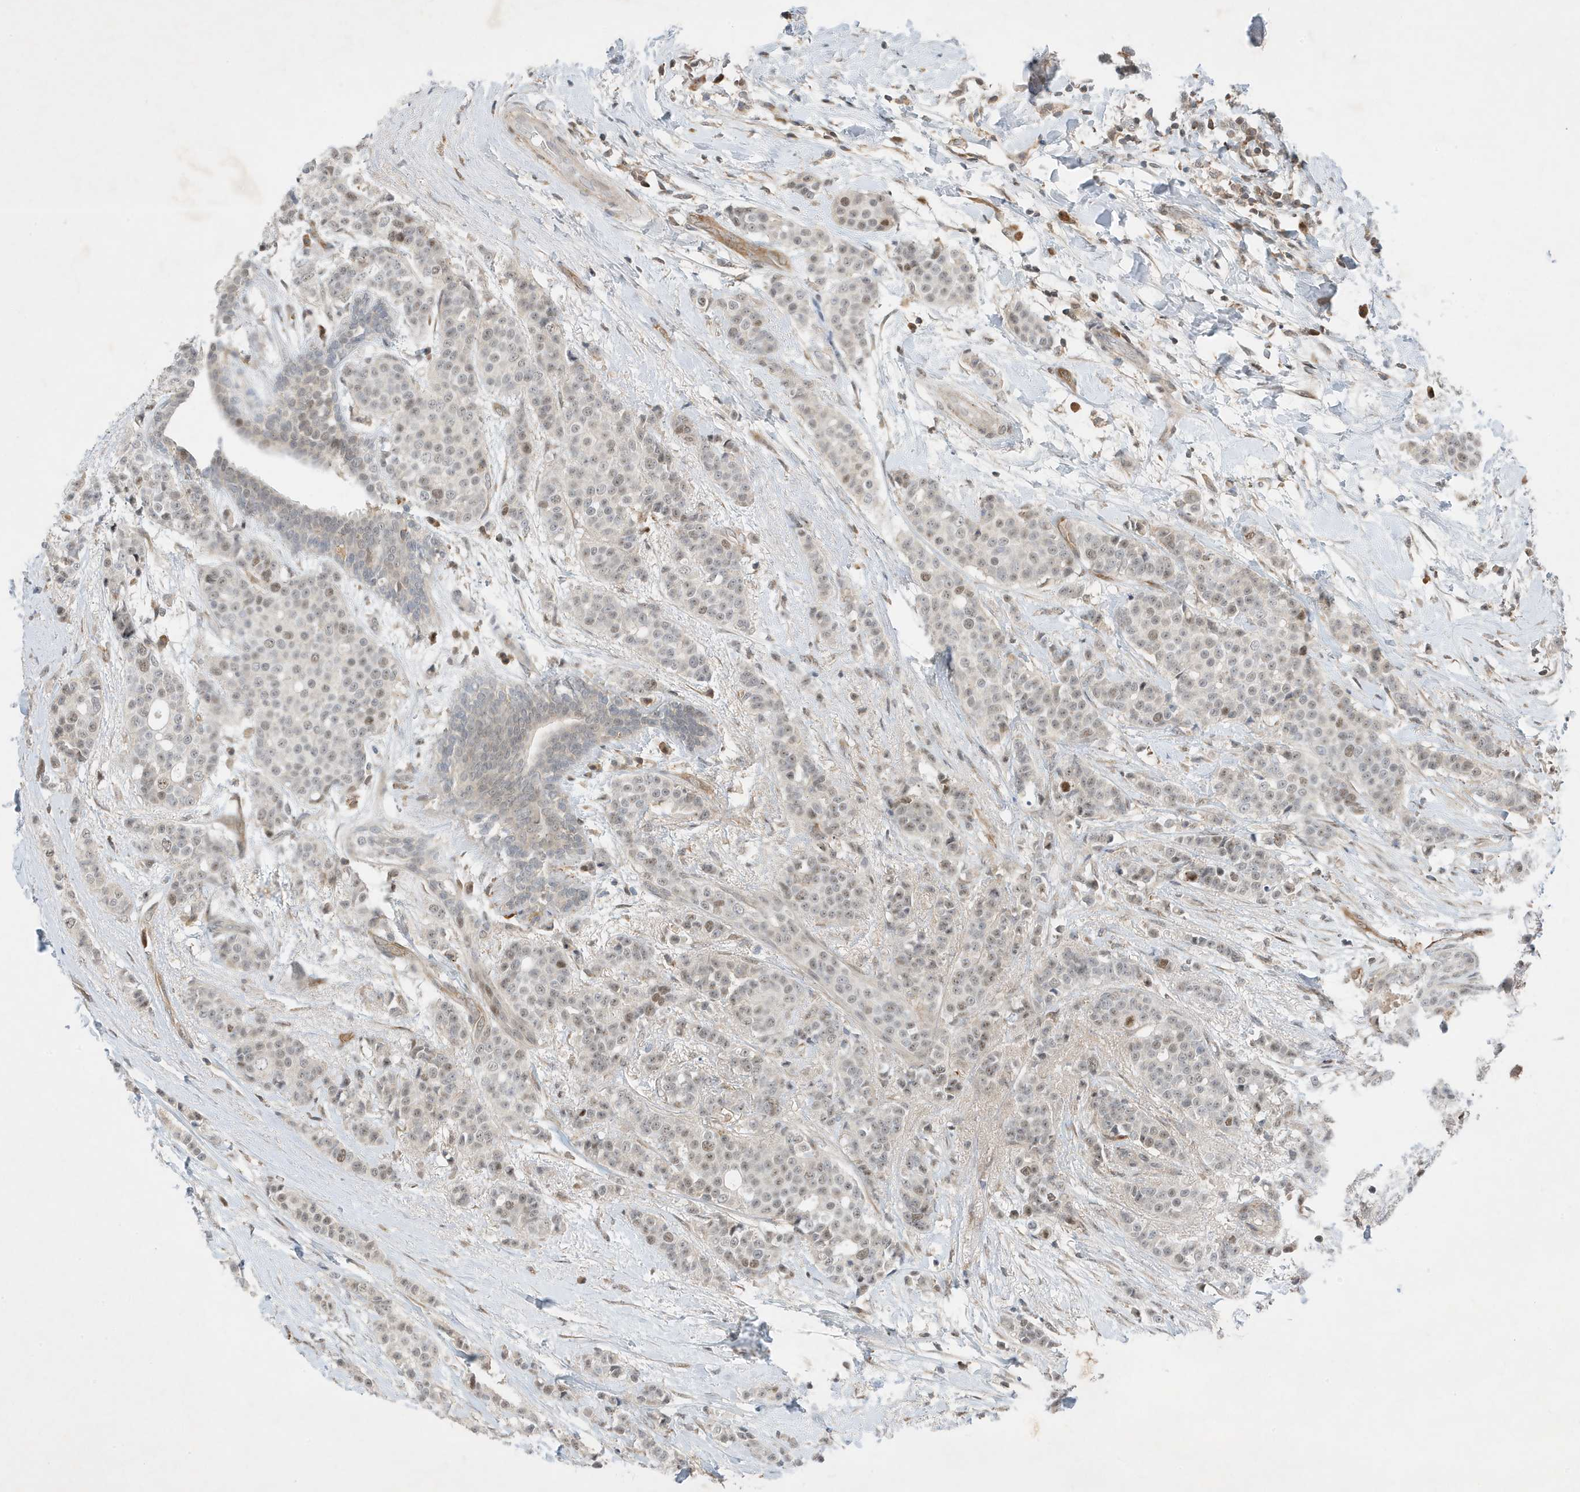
{"staining": {"intensity": "weak", "quantity": "25%-75%", "location": "nuclear"}, "tissue": "breast cancer", "cell_type": "Tumor cells", "image_type": "cancer", "snomed": [{"axis": "morphology", "description": "Lobular carcinoma"}, {"axis": "topography", "description": "Breast"}], "caption": "IHC (DAB) staining of human breast cancer (lobular carcinoma) demonstrates weak nuclear protein expression in approximately 25%-75% of tumor cells. (Stains: DAB in brown, nuclei in blue, Microscopy: brightfield microscopy at high magnification).", "gene": "MAST3", "patient": {"sex": "female", "age": 51}}